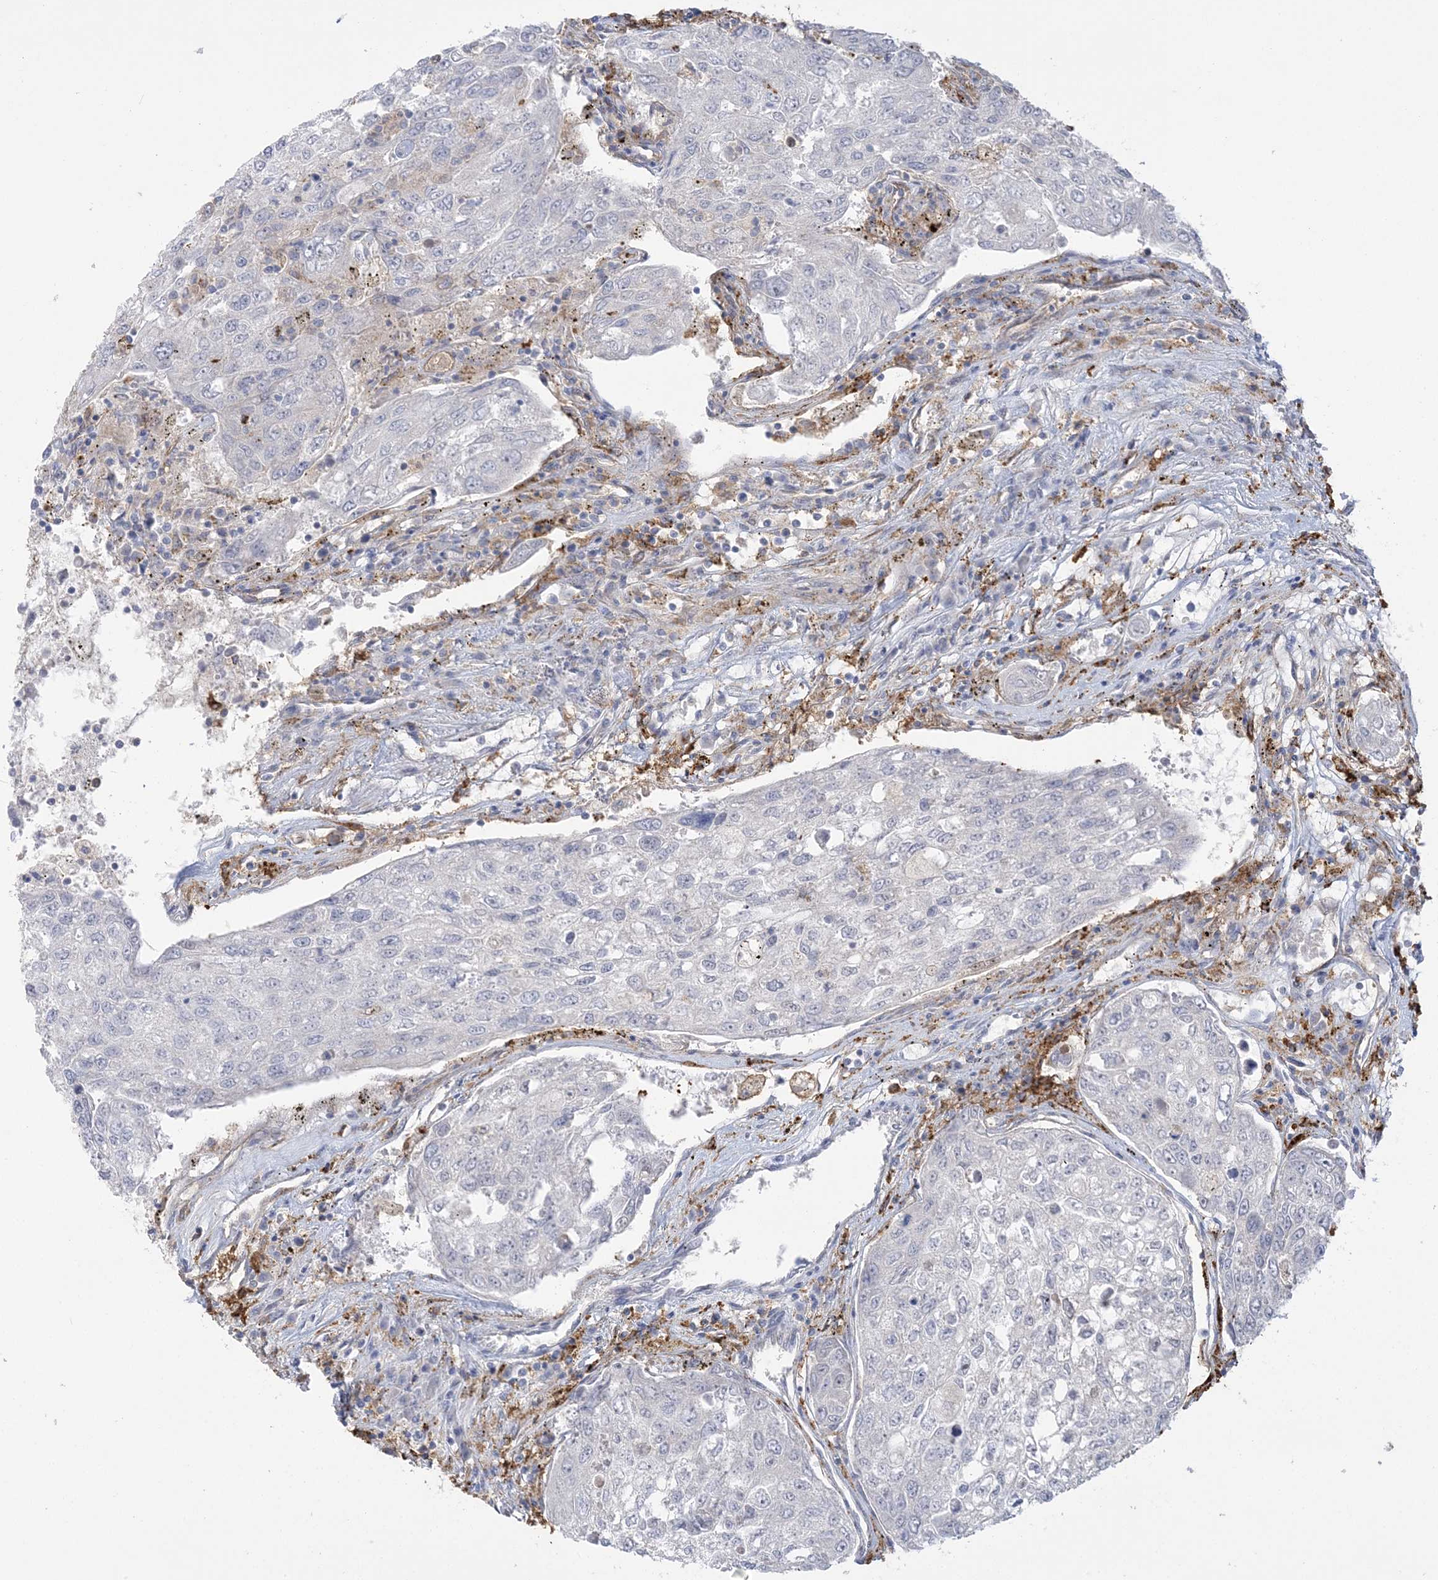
{"staining": {"intensity": "negative", "quantity": "none", "location": "none"}, "tissue": "urothelial cancer", "cell_type": "Tumor cells", "image_type": "cancer", "snomed": [{"axis": "morphology", "description": "Urothelial carcinoma, High grade"}, {"axis": "topography", "description": "Lymph node"}, {"axis": "topography", "description": "Urinary bladder"}], "caption": "DAB immunohistochemical staining of human high-grade urothelial carcinoma shows no significant expression in tumor cells.", "gene": "HAAO", "patient": {"sex": "male", "age": 51}}